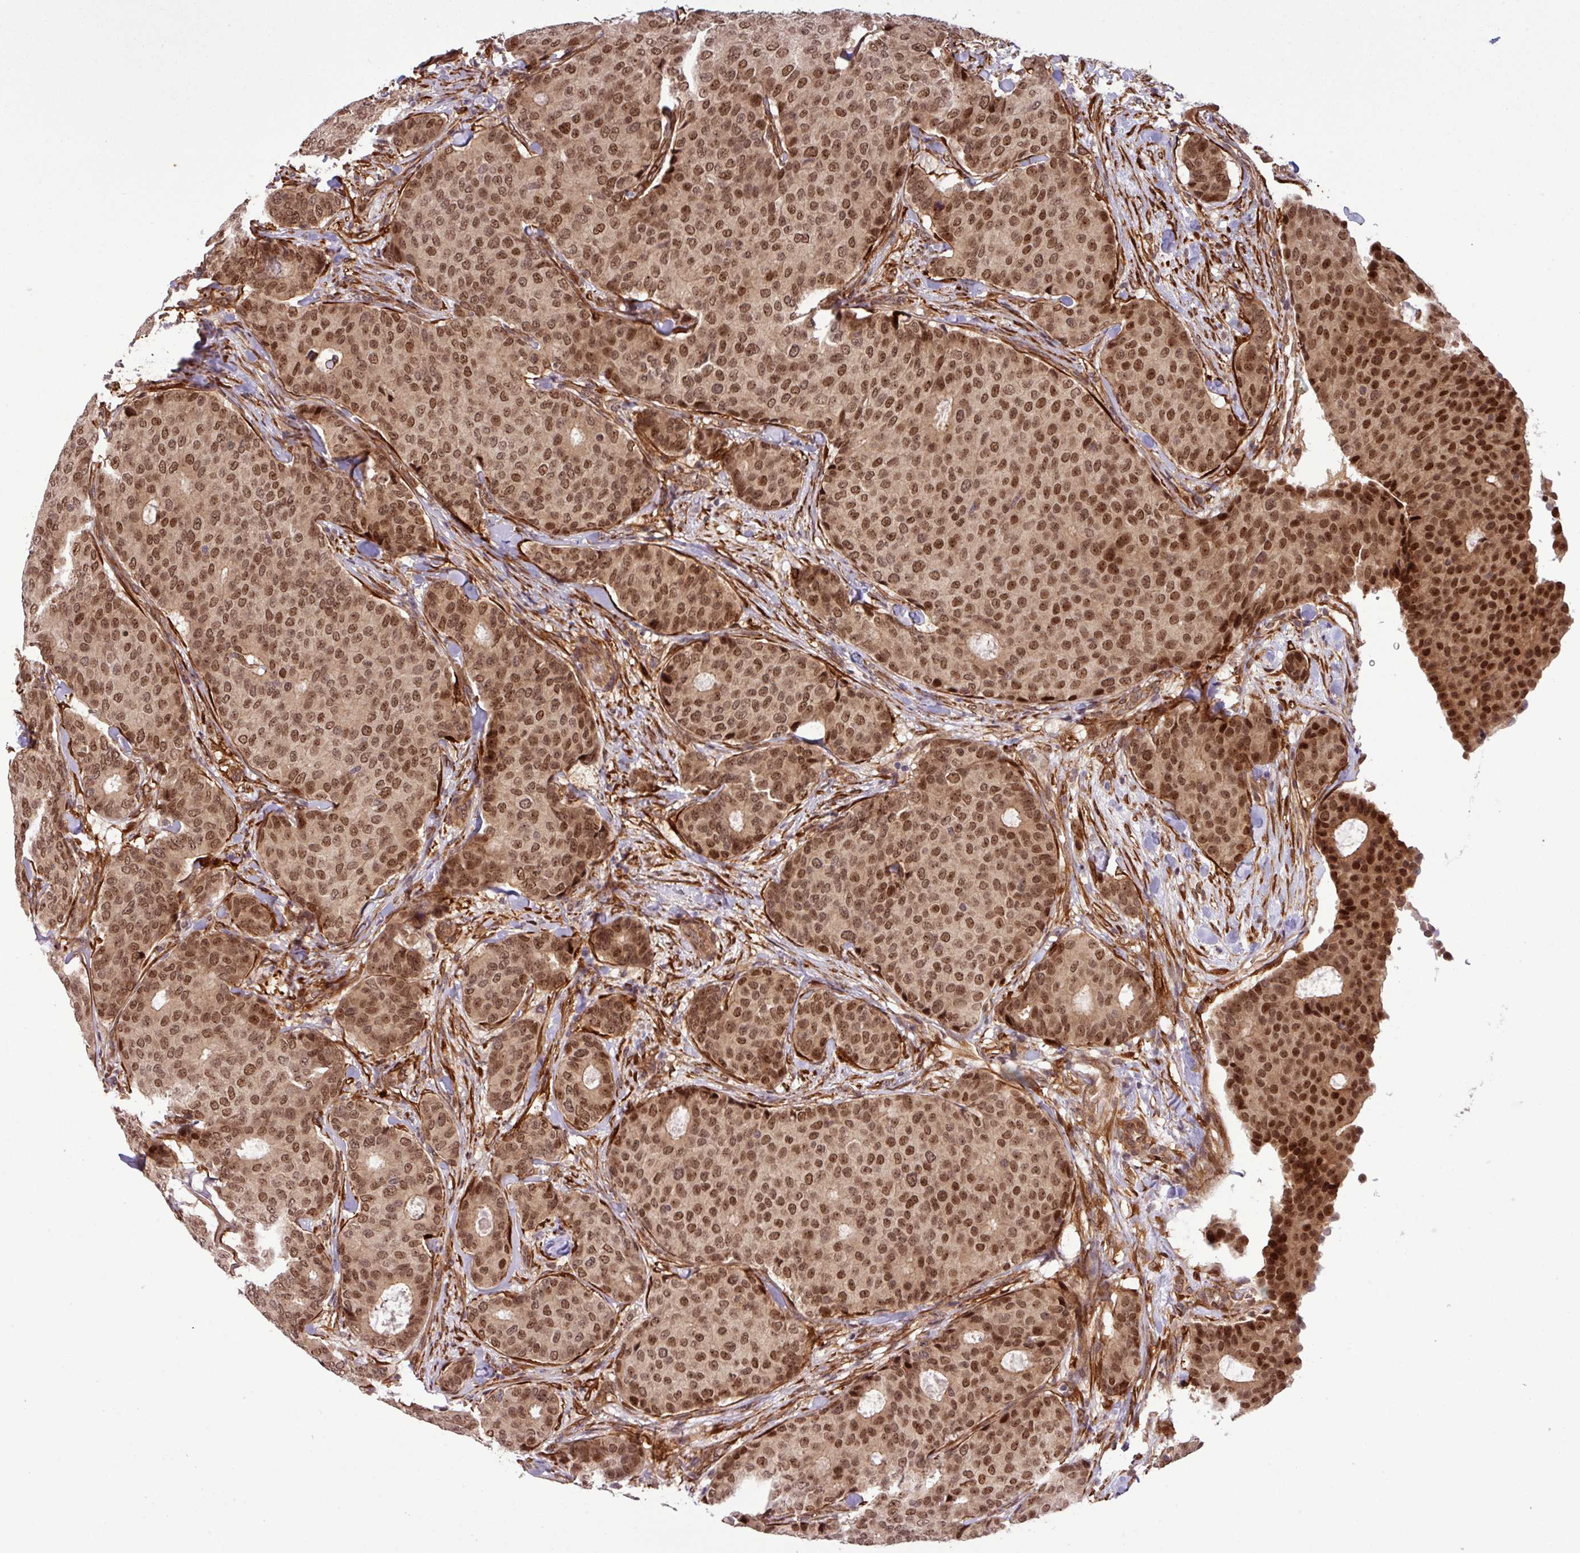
{"staining": {"intensity": "moderate", "quantity": ">75%", "location": "nuclear"}, "tissue": "breast cancer", "cell_type": "Tumor cells", "image_type": "cancer", "snomed": [{"axis": "morphology", "description": "Duct carcinoma"}, {"axis": "topography", "description": "Breast"}], "caption": "A brown stain shows moderate nuclear staining of a protein in human breast cancer (infiltrating ductal carcinoma) tumor cells. (DAB (3,3'-diaminobenzidine) IHC with brightfield microscopy, high magnification).", "gene": "C7orf50", "patient": {"sex": "female", "age": 75}}